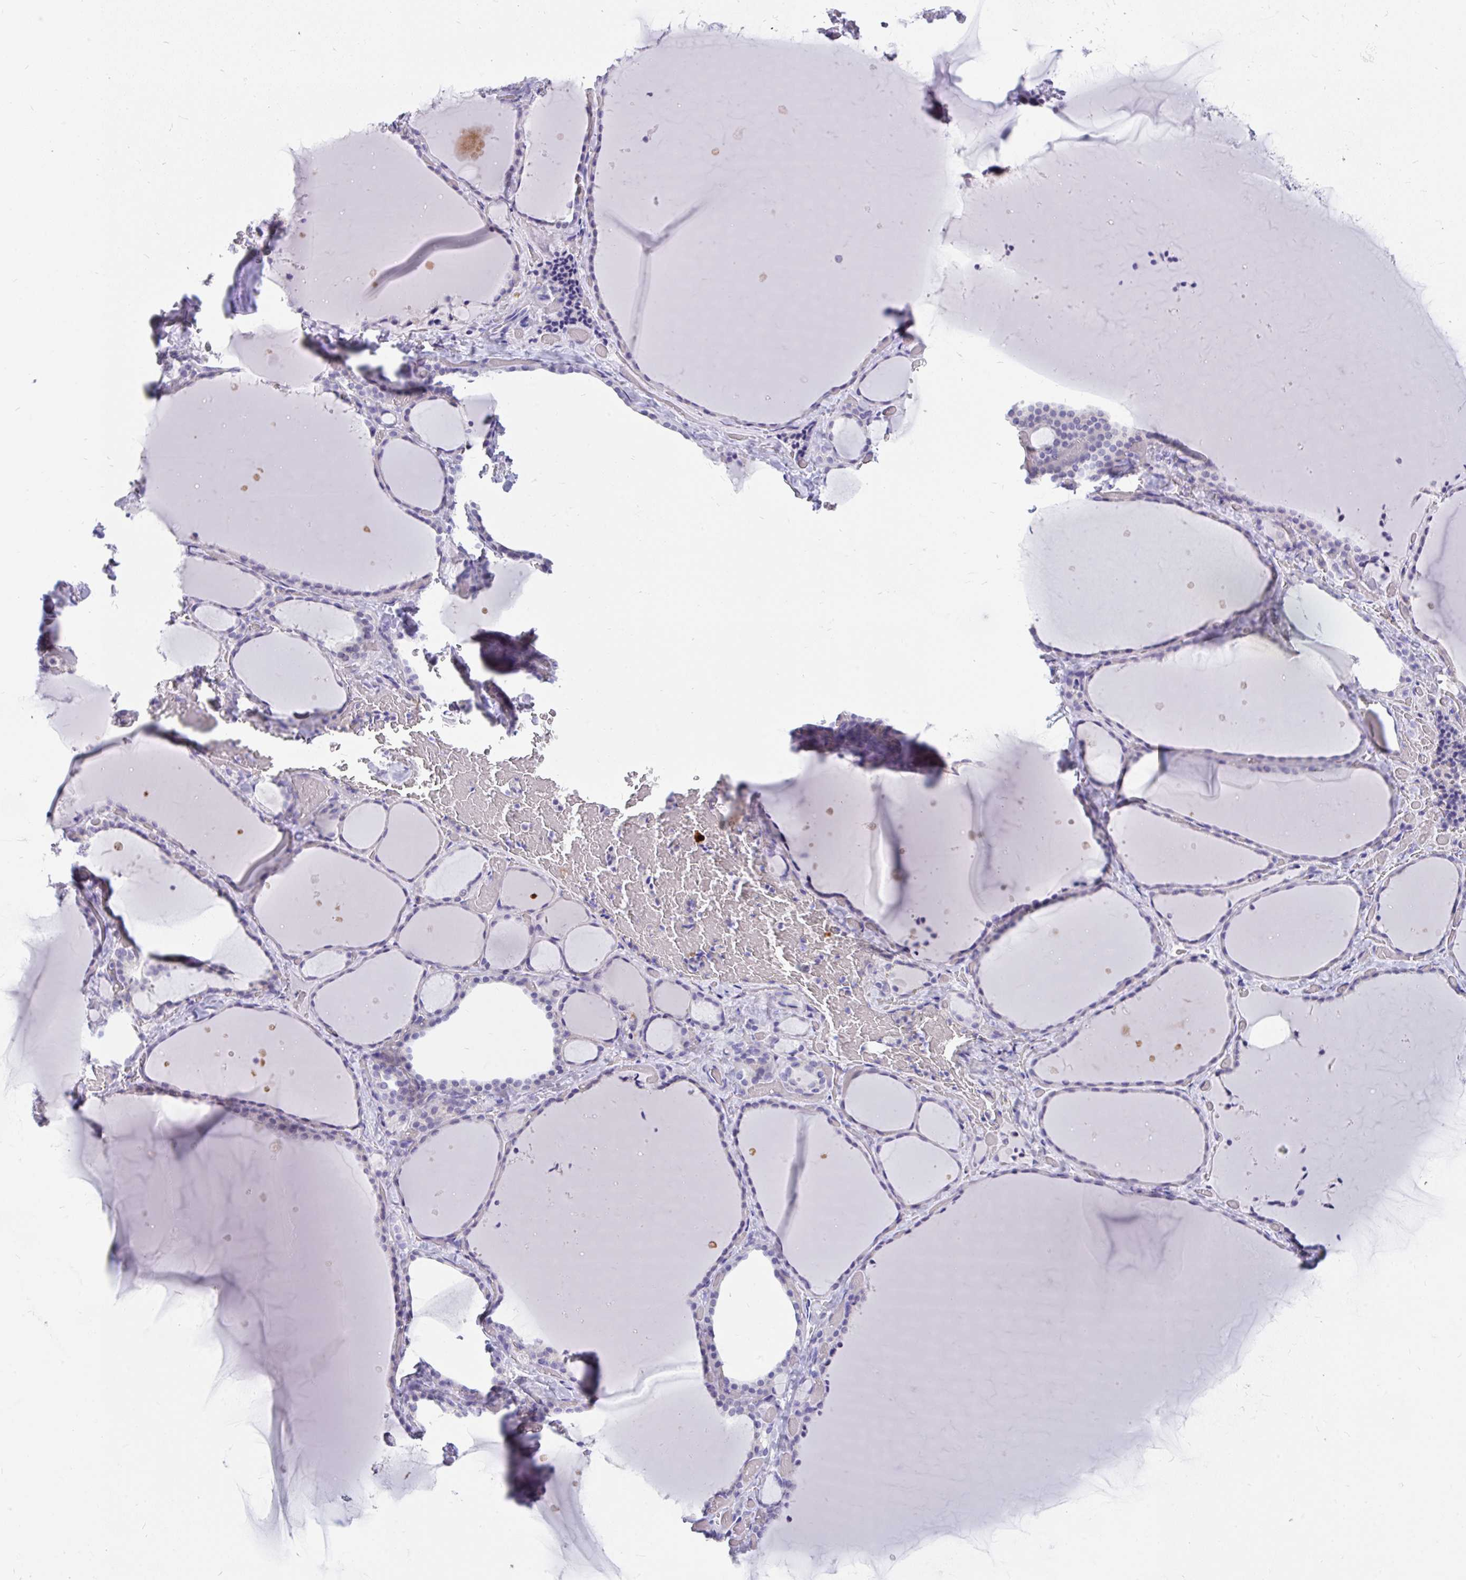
{"staining": {"intensity": "weak", "quantity": "<25%", "location": "cytoplasmic/membranous"}, "tissue": "thyroid gland", "cell_type": "Glandular cells", "image_type": "normal", "snomed": [{"axis": "morphology", "description": "Normal tissue, NOS"}, {"axis": "topography", "description": "Thyroid gland"}], "caption": "The immunohistochemistry micrograph has no significant staining in glandular cells of thyroid gland. (Brightfield microscopy of DAB immunohistochemistry (IHC) at high magnification).", "gene": "INTS5", "patient": {"sex": "female", "age": 36}}